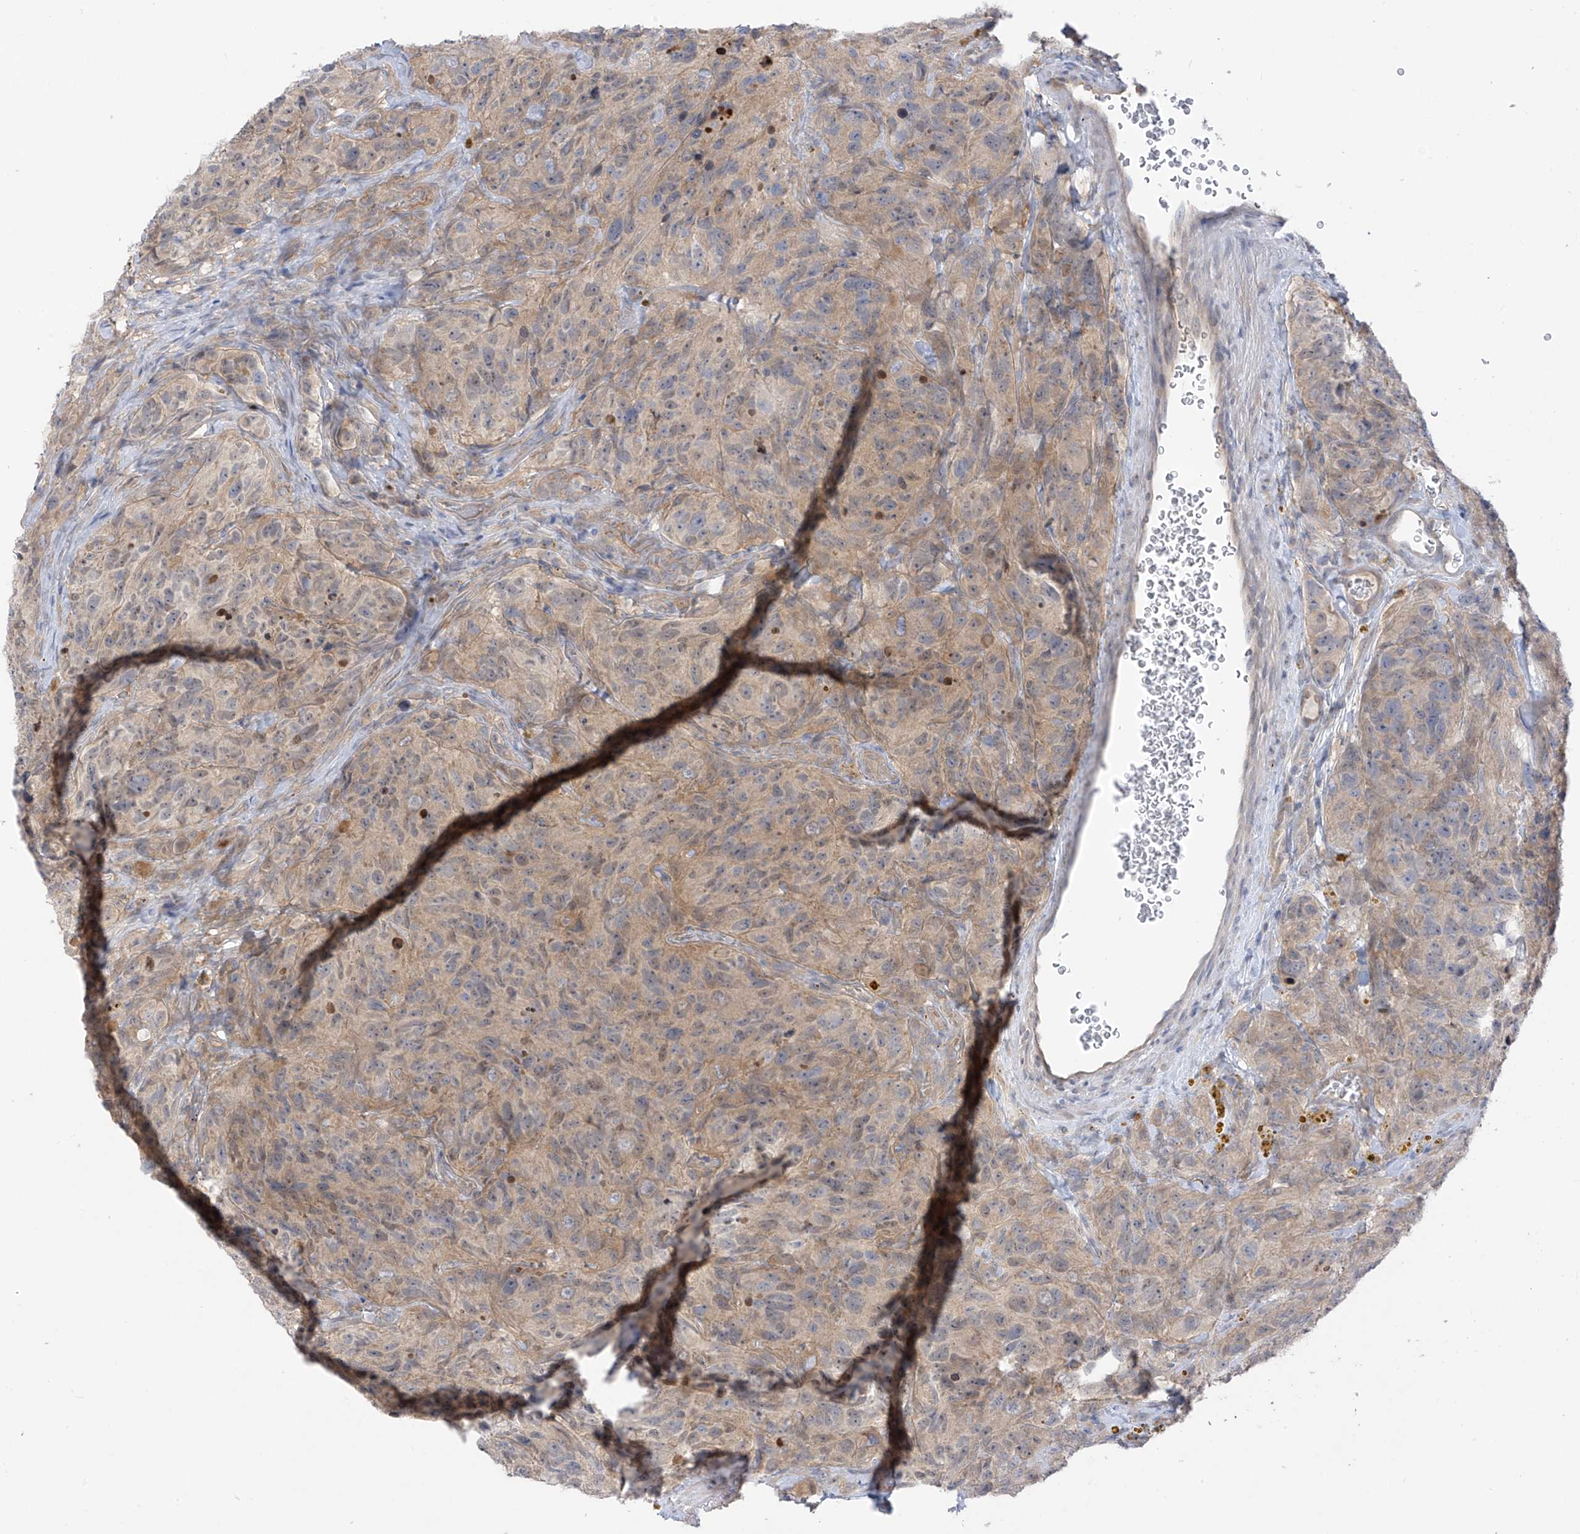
{"staining": {"intensity": "weak", "quantity": "<25%", "location": "cytoplasmic/membranous"}, "tissue": "glioma", "cell_type": "Tumor cells", "image_type": "cancer", "snomed": [{"axis": "morphology", "description": "Glioma, malignant, High grade"}, {"axis": "topography", "description": "Brain"}], "caption": "Immunohistochemistry (IHC) of malignant glioma (high-grade) demonstrates no expression in tumor cells.", "gene": "EIPR1", "patient": {"sex": "male", "age": 69}}